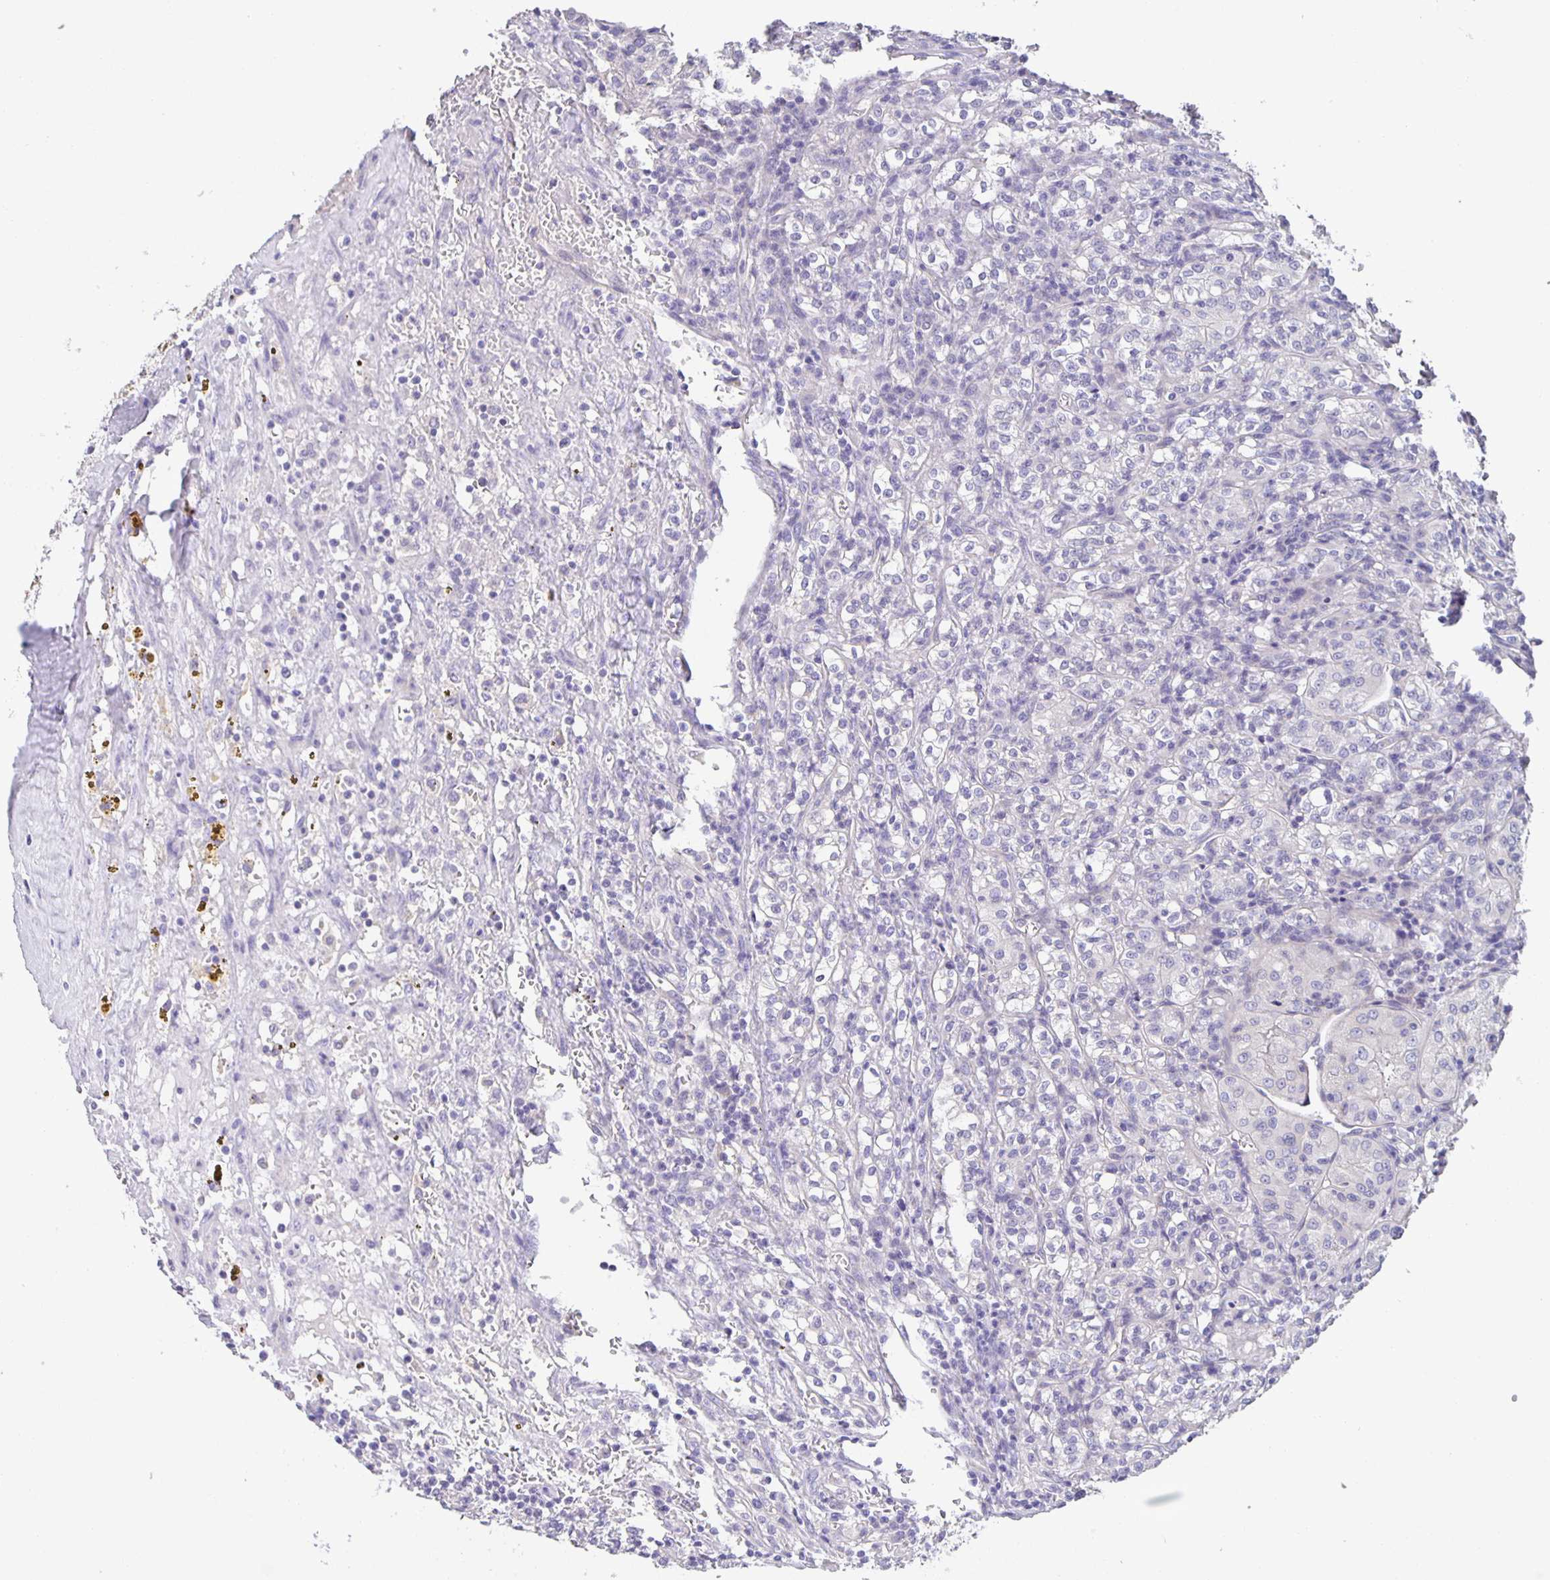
{"staining": {"intensity": "negative", "quantity": "none", "location": "none"}, "tissue": "renal cancer", "cell_type": "Tumor cells", "image_type": "cancer", "snomed": [{"axis": "morphology", "description": "Adenocarcinoma, NOS"}, {"axis": "topography", "description": "Kidney"}], "caption": "Renal adenocarcinoma was stained to show a protein in brown. There is no significant staining in tumor cells.", "gene": "PTPN3", "patient": {"sex": "male", "age": 36}}